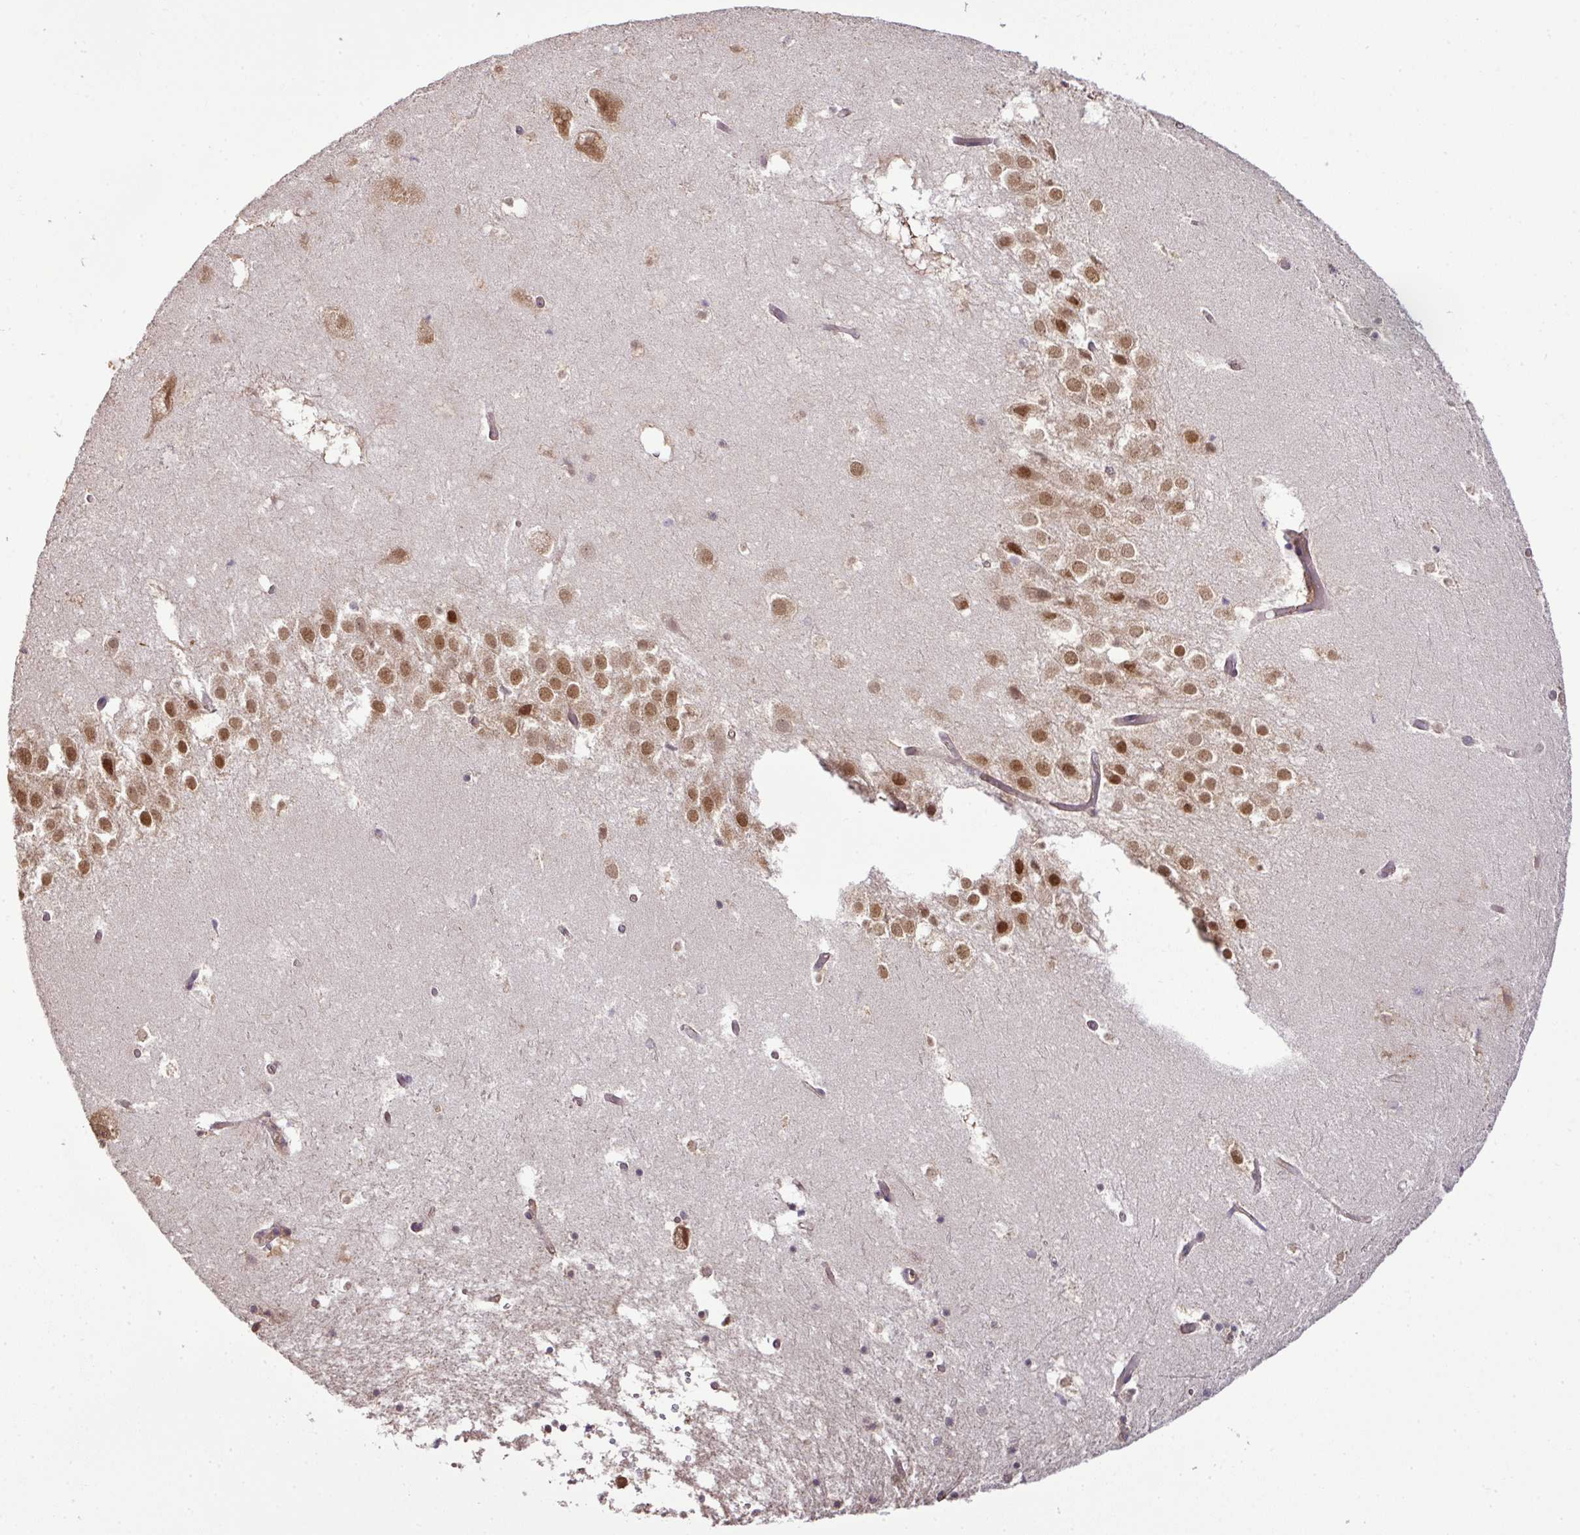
{"staining": {"intensity": "weak", "quantity": "<25%", "location": "cytoplasmic/membranous,nuclear"}, "tissue": "hippocampus", "cell_type": "Glial cells", "image_type": "normal", "snomed": [{"axis": "morphology", "description": "Normal tissue, NOS"}, {"axis": "topography", "description": "Hippocampus"}], "caption": "High power microscopy image of an immunohistochemistry micrograph of unremarkable hippocampus, revealing no significant expression in glial cells. The staining was performed using DAB (3,3'-diaminobenzidine) to visualize the protein expression in brown, while the nuclei were stained in blue with hematoxylin (Magnification: 20x).", "gene": "DNAAF4", "patient": {"sex": "female", "age": 52}}